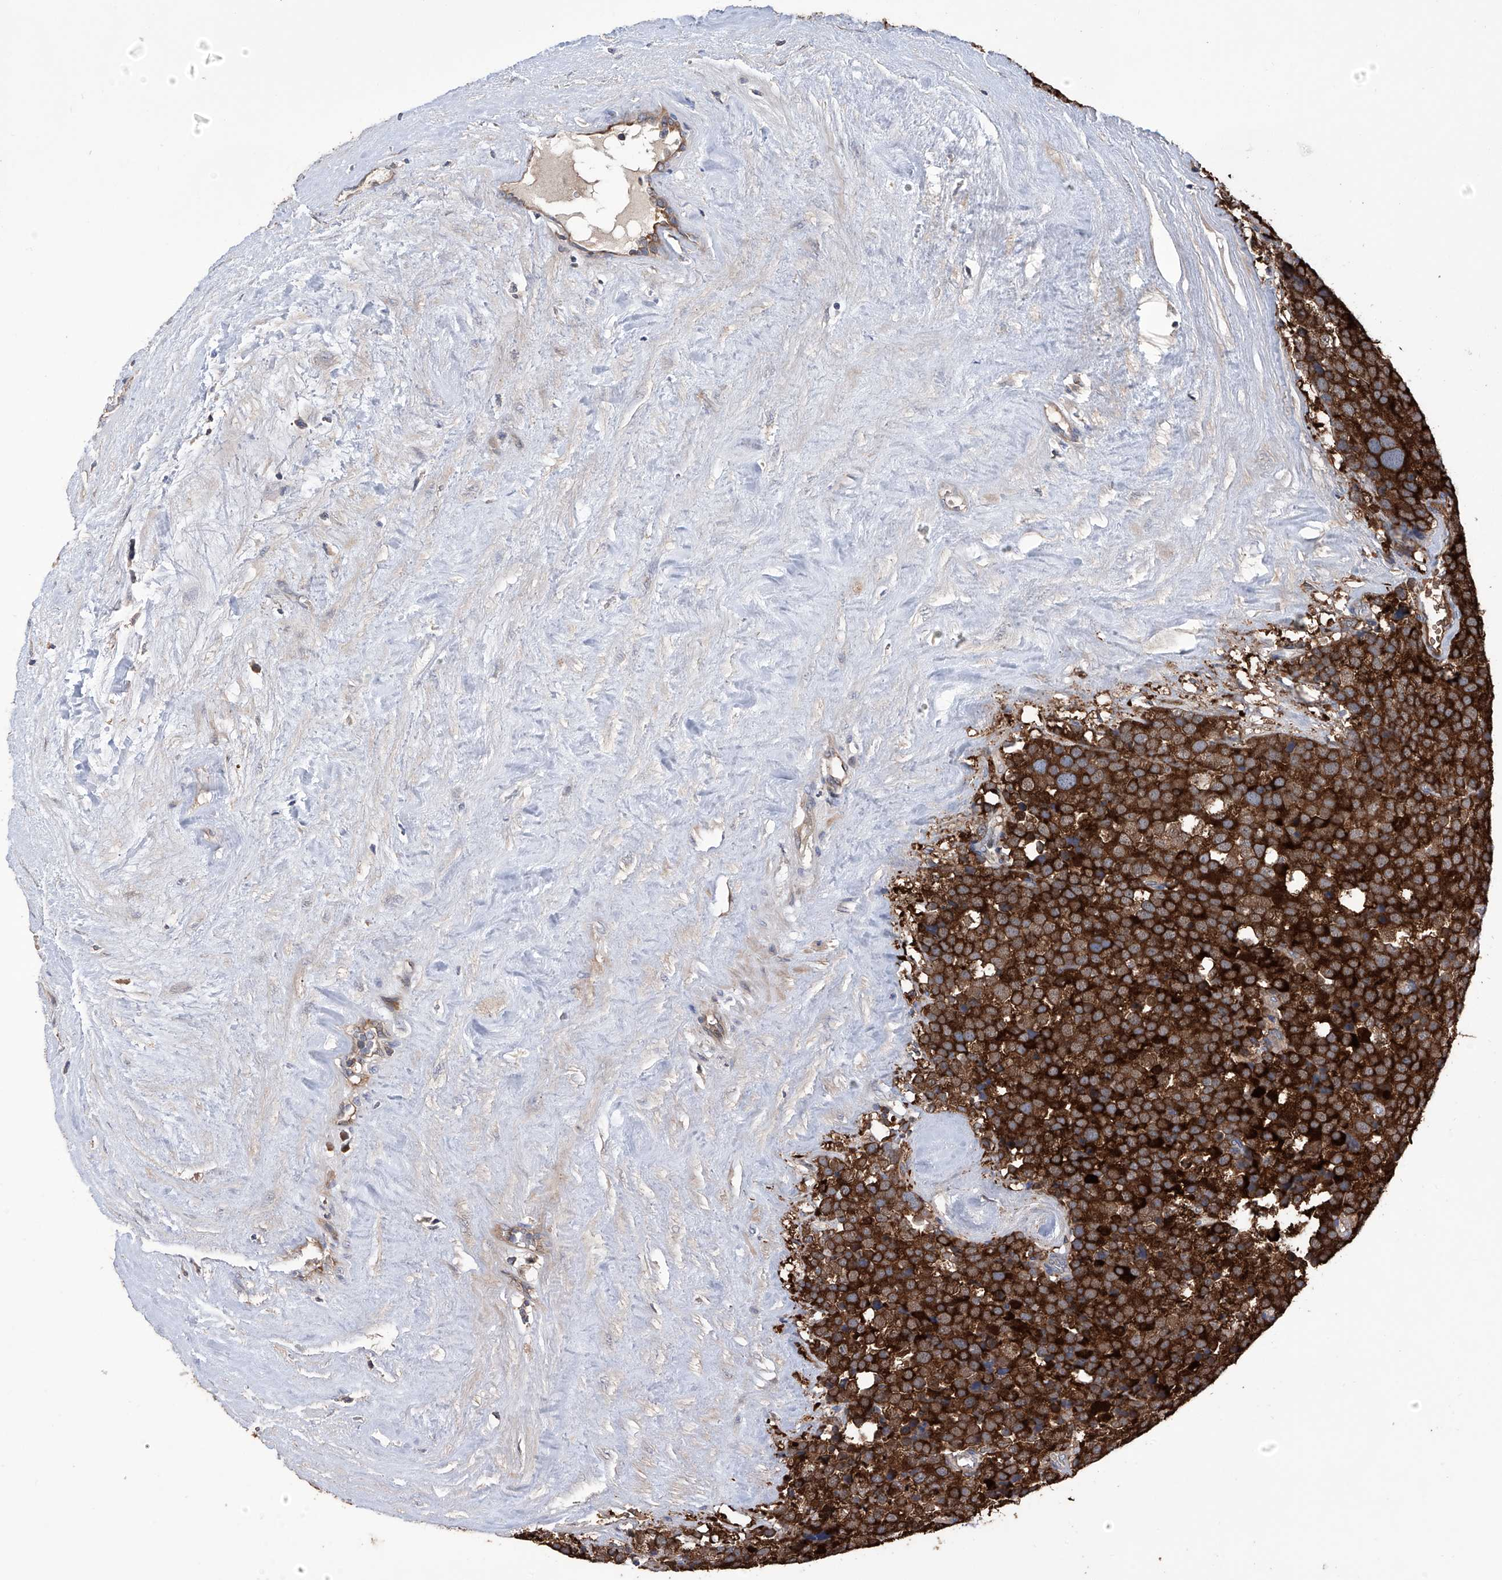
{"staining": {"intensity": "strong", "quantity": ">75%", "location": "cytoplasmic/membranous"}, "tissue": "testis cancer", "cell_type": "Tumor cells", "image_type": "cancer", "snomed": [{"axis": "morphology", "description": "Seminoma, NOS"}, {"axis": "topography", "description": "Testis"}], "caption": "Protein analysis of testis seminoma tissue exhibits strong cytoplasmic/membranous expression in about >75% of tumor cells.", "gene": "NUDT17", "patient": {"sex": "male", "age": 71}}